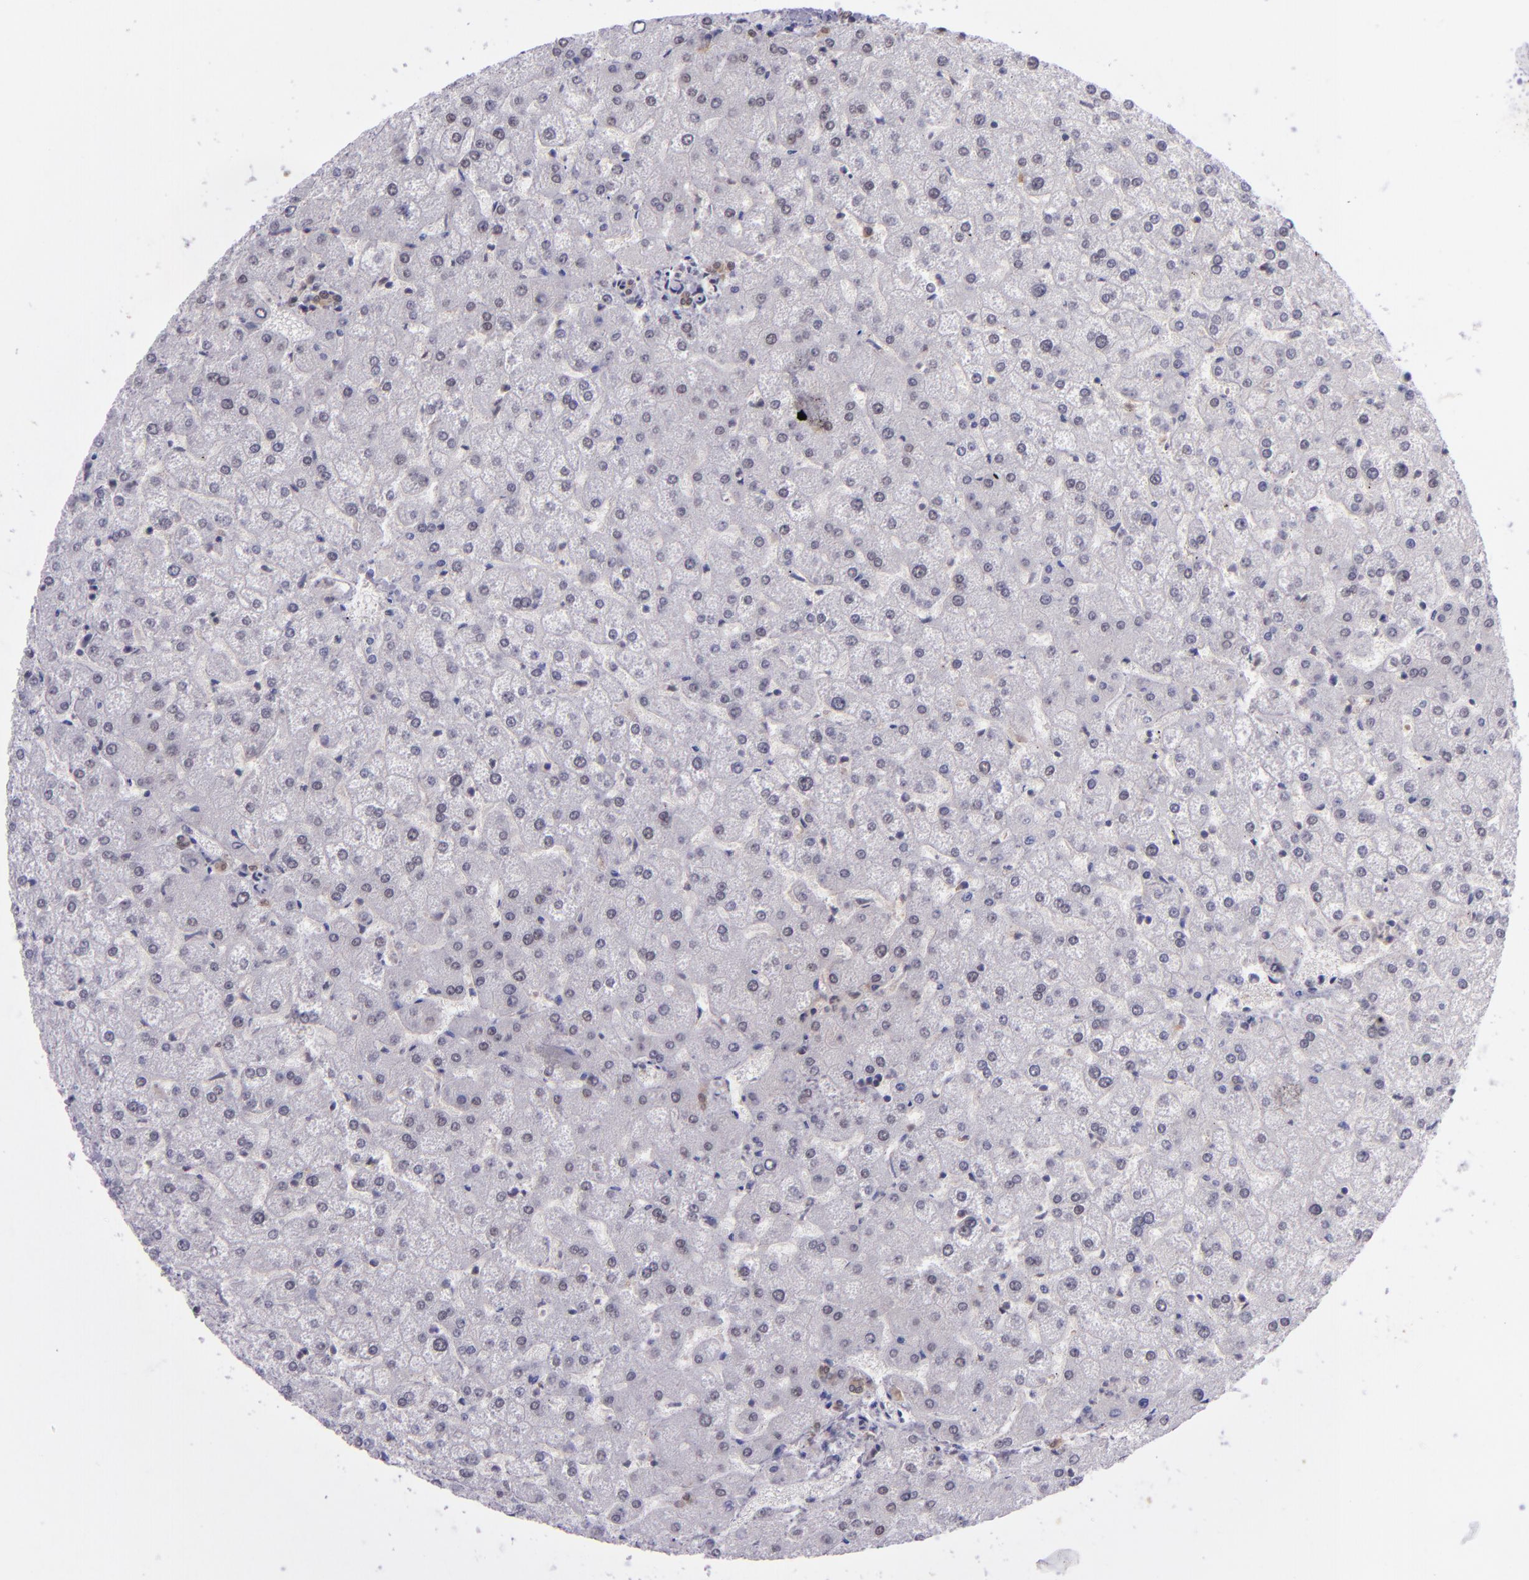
{"staining": {"intensity": "moderate", "quantity": ">75%", "location": "cytoplasmic/membranous,nuclear"}, "tissue": "liver", "cell_type": "Cholangiocytes", "image_type": "normal", "snomed": [{"axis": "morphology", "description": "Normal tissue, NOS"}, {"axis": "topography", "description": "Liver"}], "caption": "Protein expression analysis of normal human liver reveals moderate cytoplasmic/membranous,nuclear staining in about >75% of cholangiocytes.", "gene": "BAG1", "patient": {"sex": "female", "age": 32}}